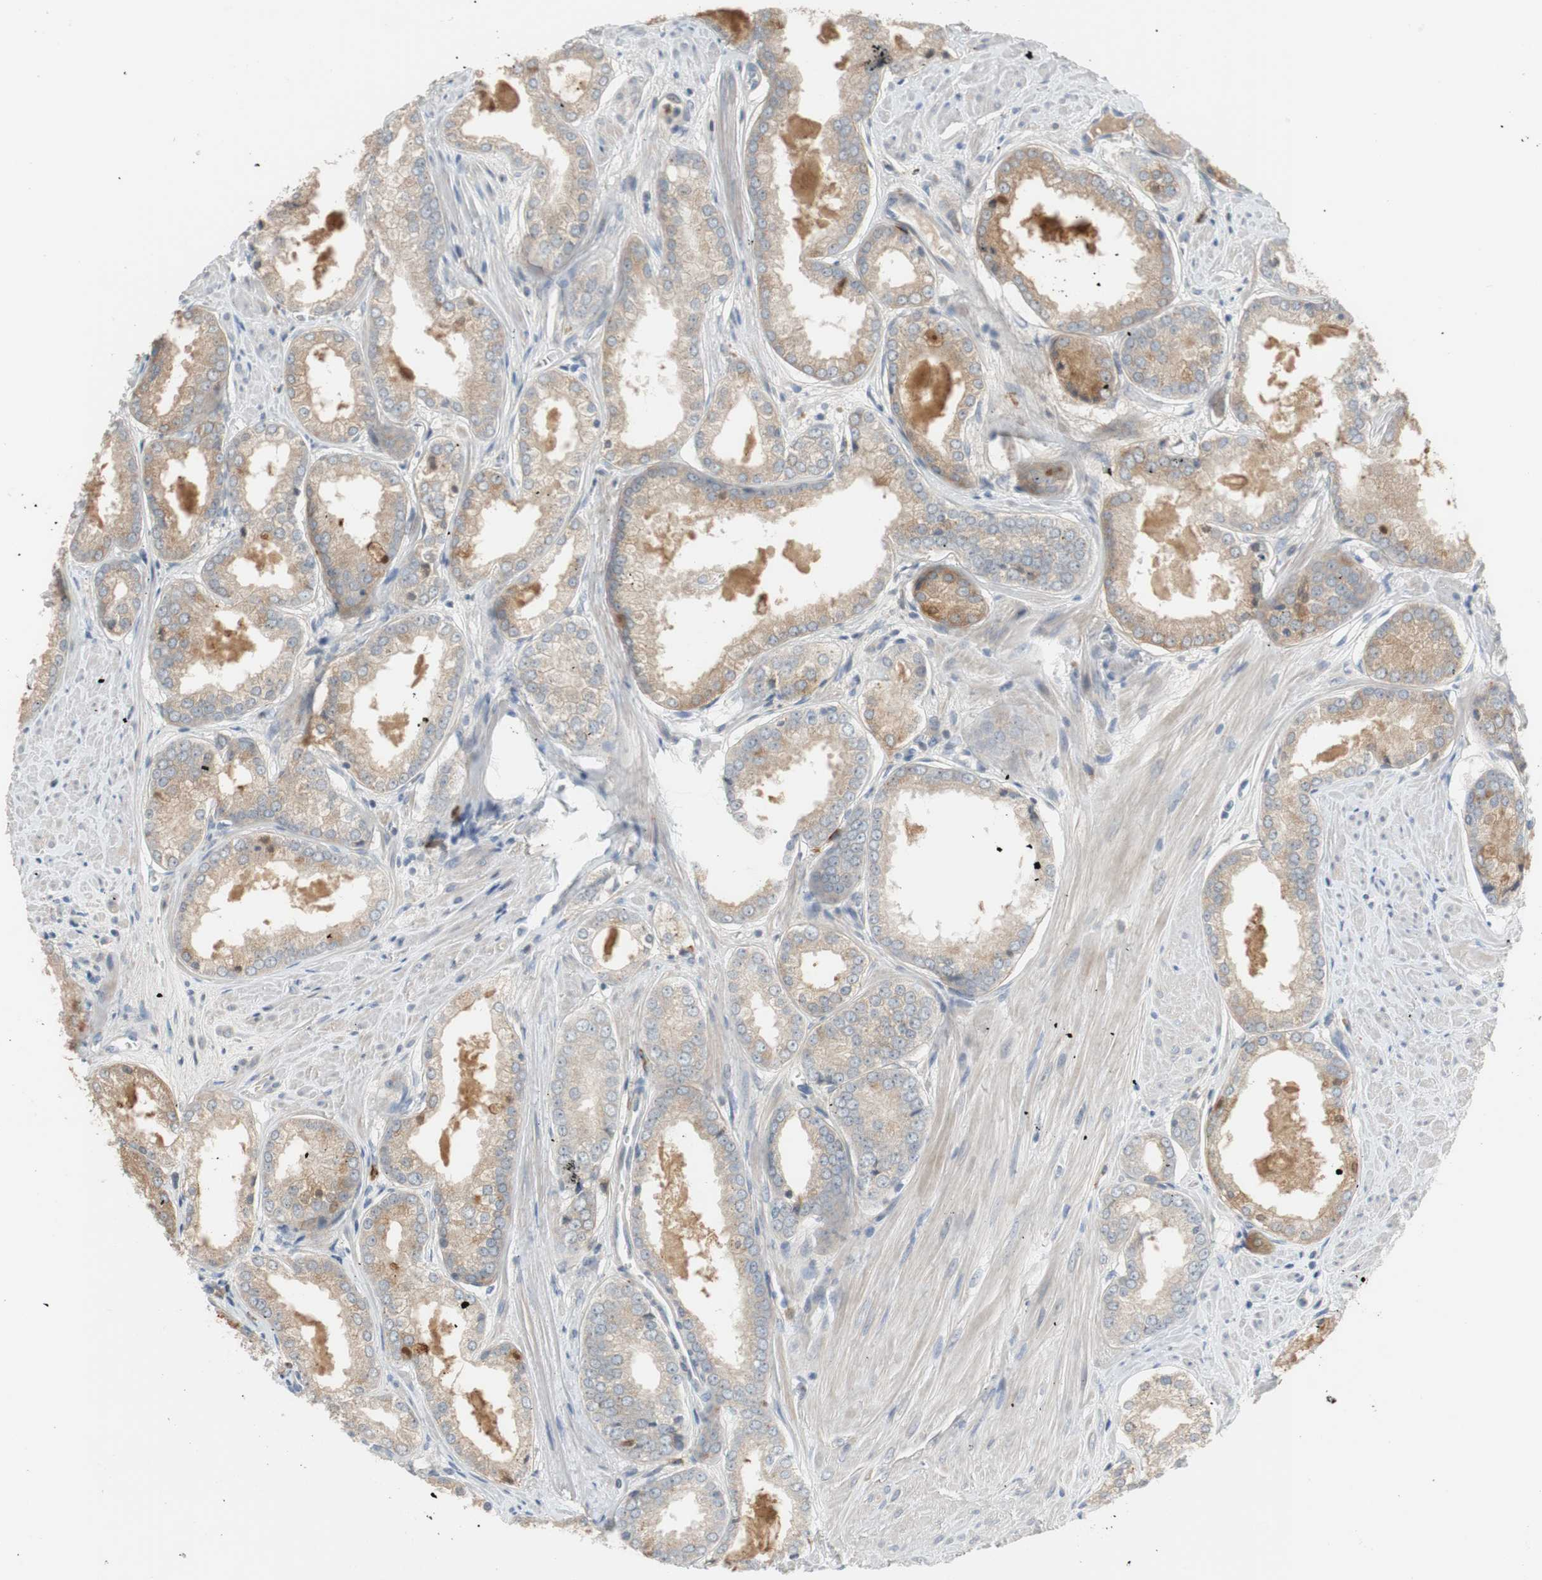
{"staining": {"intensity": "weak", "quantity": "25%-75%", "location": "cytoplasmic/membranous"}, "tissue": "prostate cancer", "cell_type": "Tumor cells", "image_type": "cancer", "snomed": [{"axis": "morphology", "description": "Adenocarcinoma, Low grade"}, {"axis": "topography", "description": "Prostate"}], "caption": "There is low levels of weak cytoplasmic/membranous staining in tumor cells of adenocarcinoma (low-grade) (prostate), as demonstrated by immunohistochemical staining (brown color).", "gene": "COL12A1", "patient": {"sex": "male", "age": 64}}